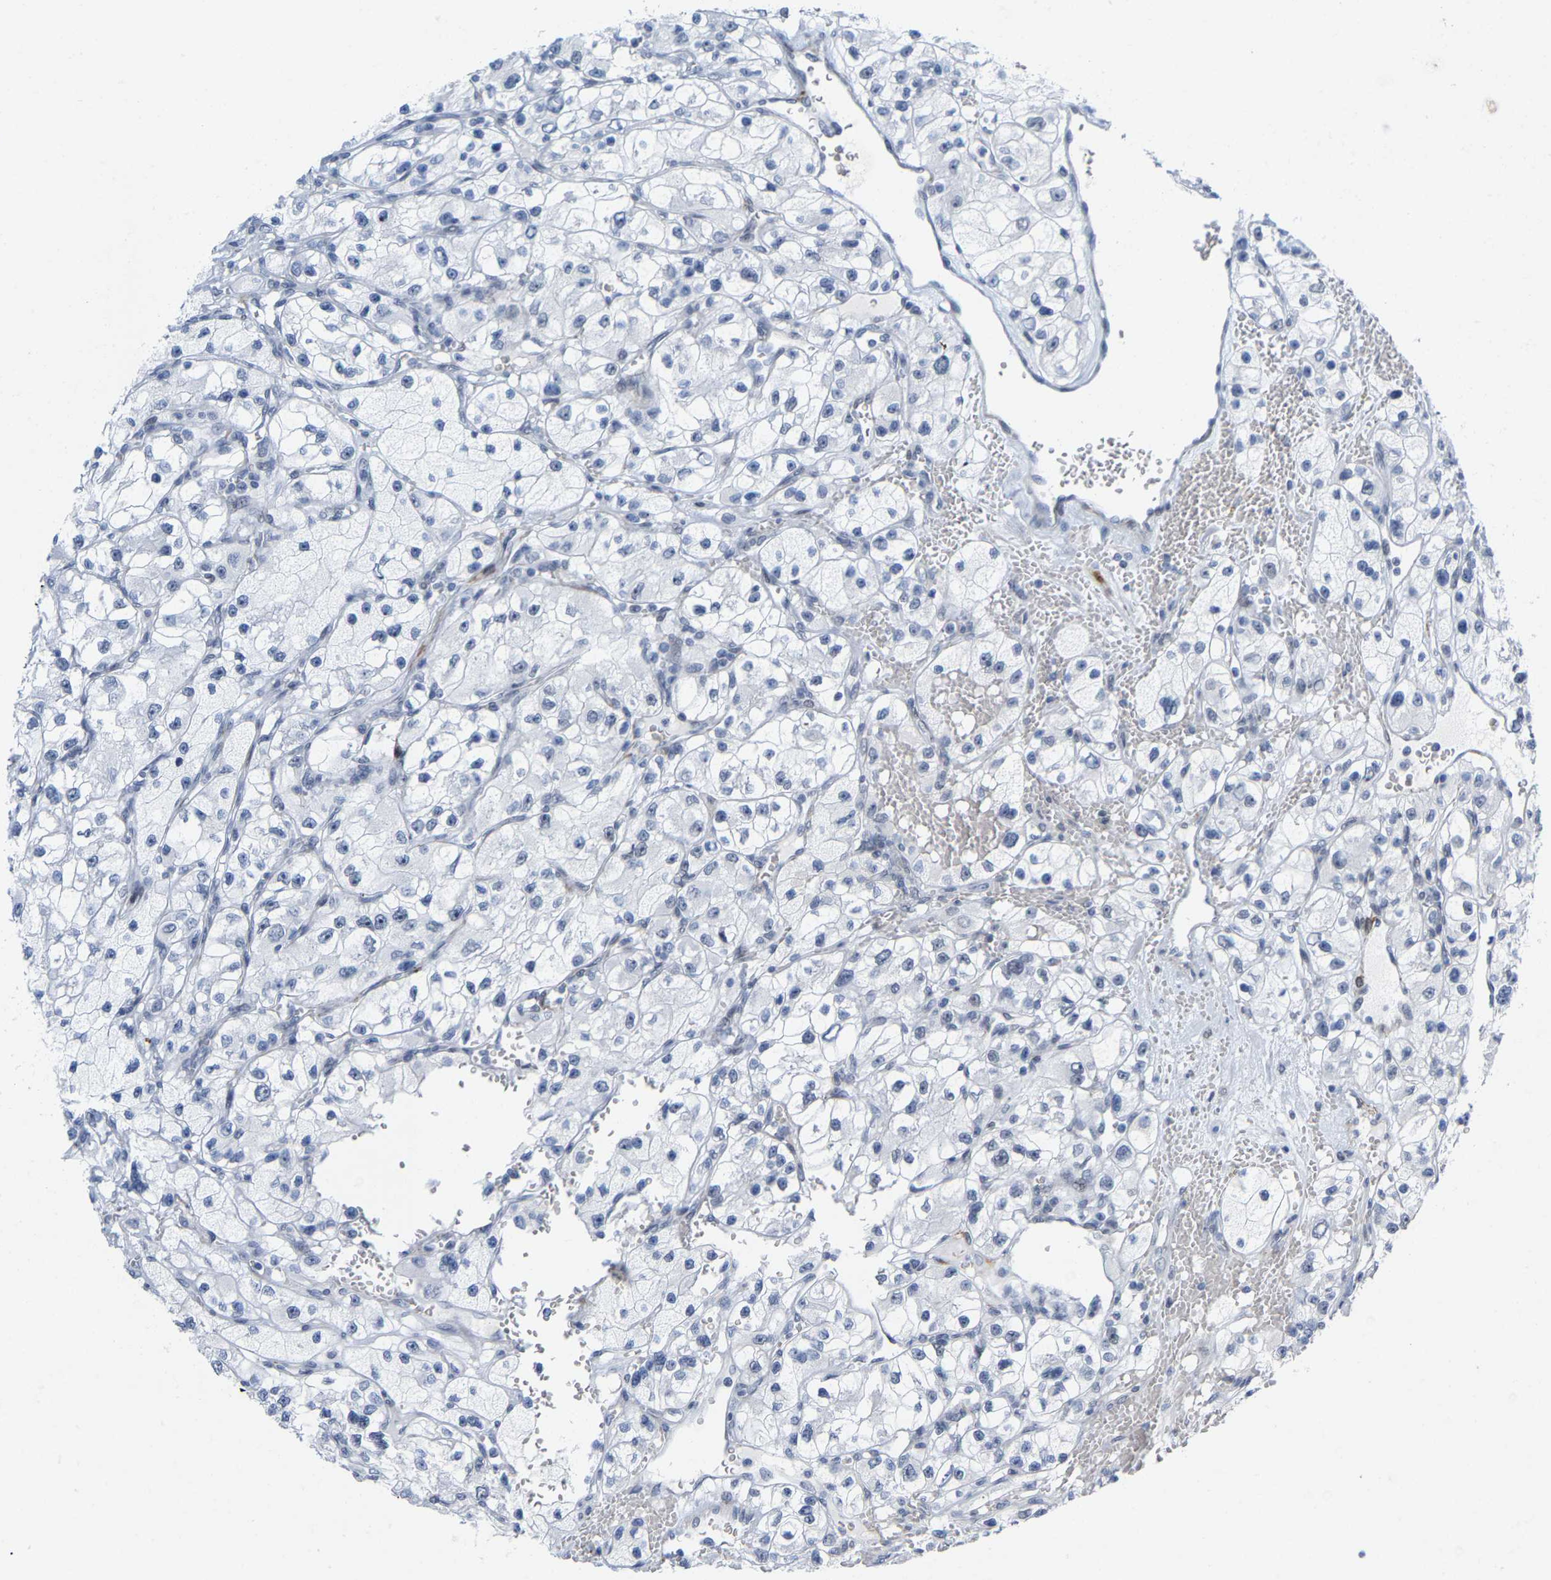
{"staining": {"intensity": "negative", "quantity": "none", "location": "none"}, "tissue": "renal cancer", "cell_type": "Tumor cells", "image_type": "cancer", "snomed": [{"axis": "morphology", "description": "Adenocarcinoma, NOS"}, {"axis": "topography", "description": "Kidney"}], "caption": "Immunohistochemical staining of adenocarcinoma (renal) displays no significant staining in tumor cells.", "gene": "FAM180A", "patient": {"sex": "female", "age": 57}}